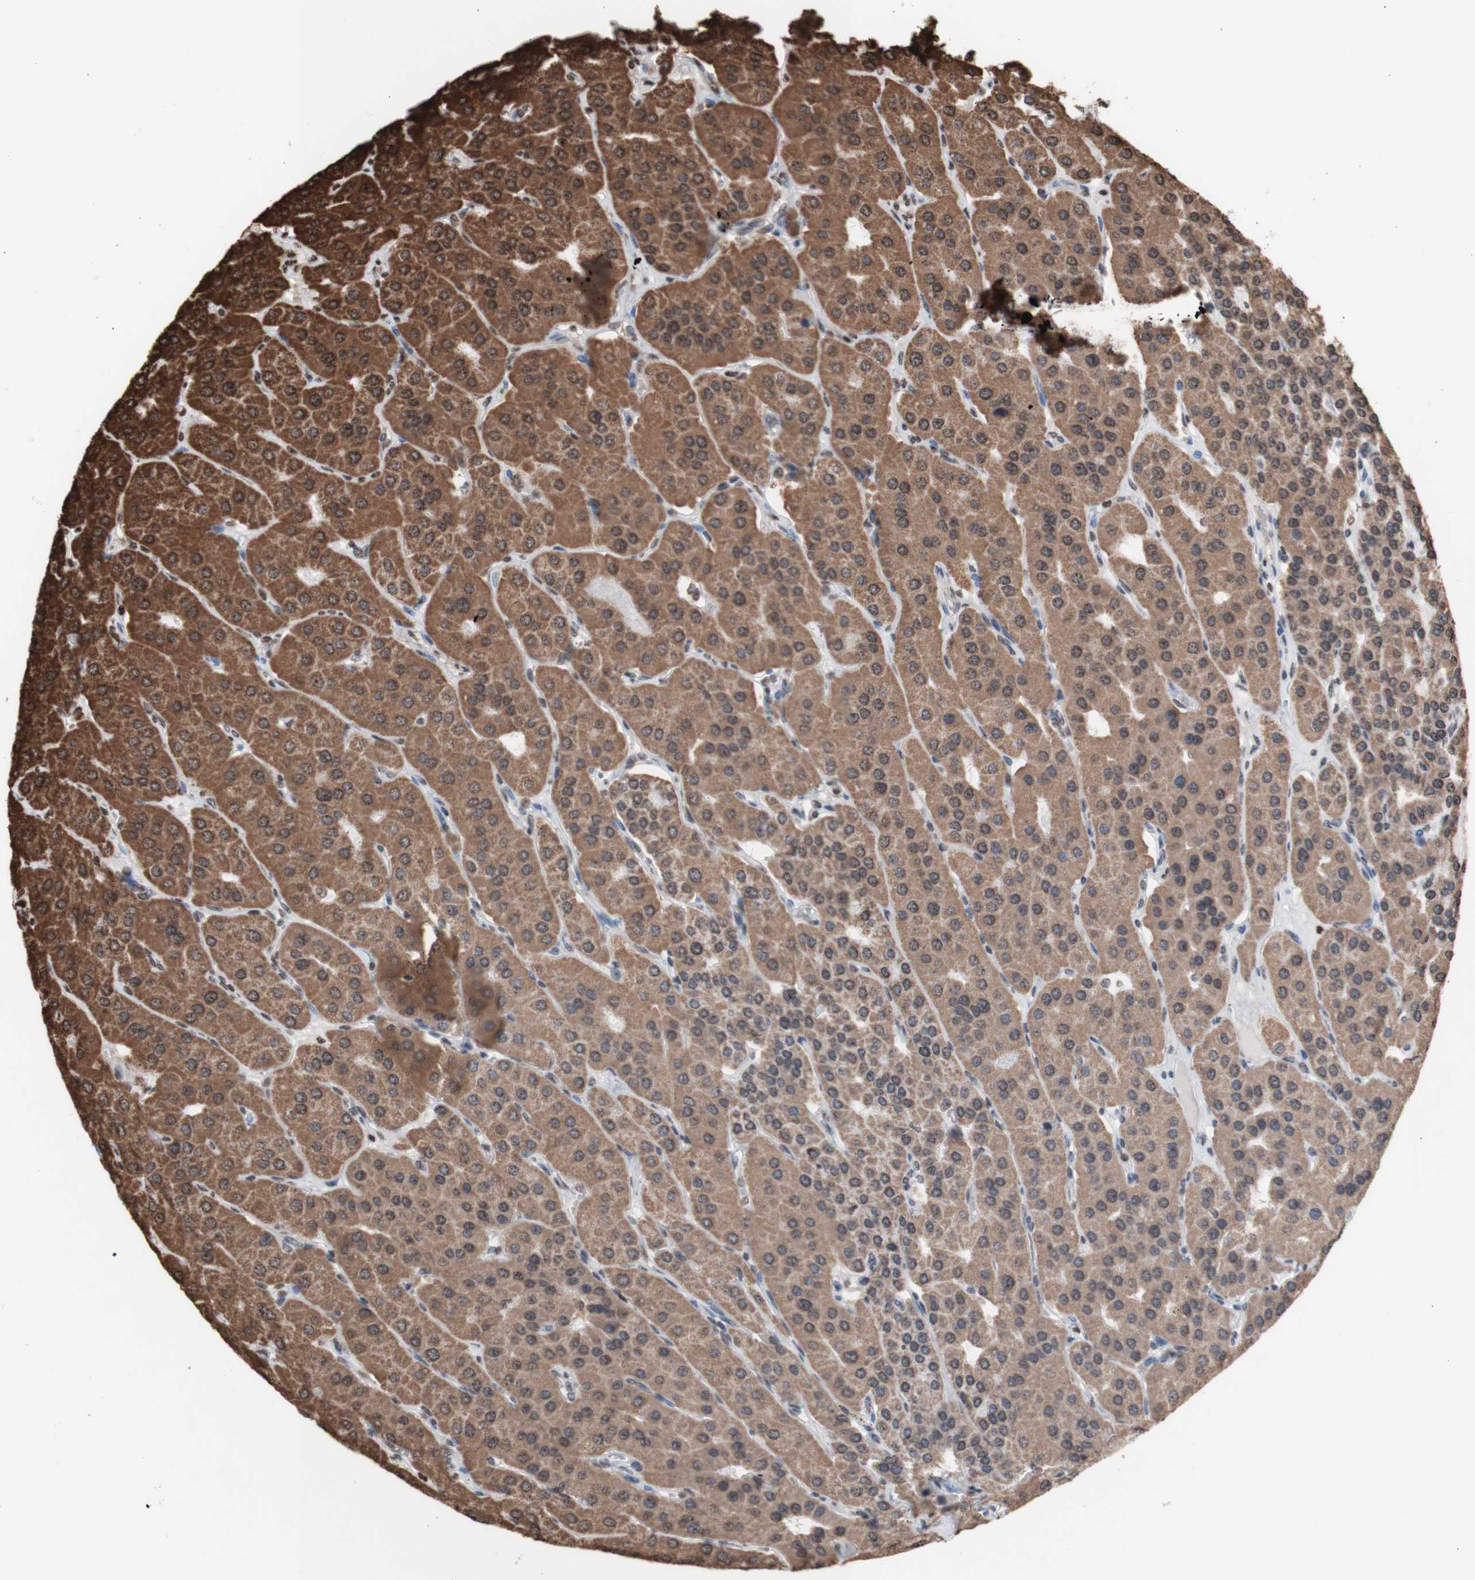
{"staining": {"intensity": "moderate", "quantity": ">75%", "location": "cytoplasmic/membranous,nuclear"}, "tissue": "parathyroid gland", "cell_type": "Glandular cells", "image_type": "normal", "snomed": [{"axis": "morphology", "description": "Normal tissue, NOS"}, {"axis": "morphology", "description": "Adenoma, NOS"}, {"axis": "topography", "description": "Parathyroid gland"}], "caption": "Brown immunohistochemical staining in benign parathyroid gland shows moderate cytoplasmic/membranous,nuclear staining in approximately >75% of glandular cells.", "gene": "SNAI2", "patient": {"sex": "female", "age": 86}}